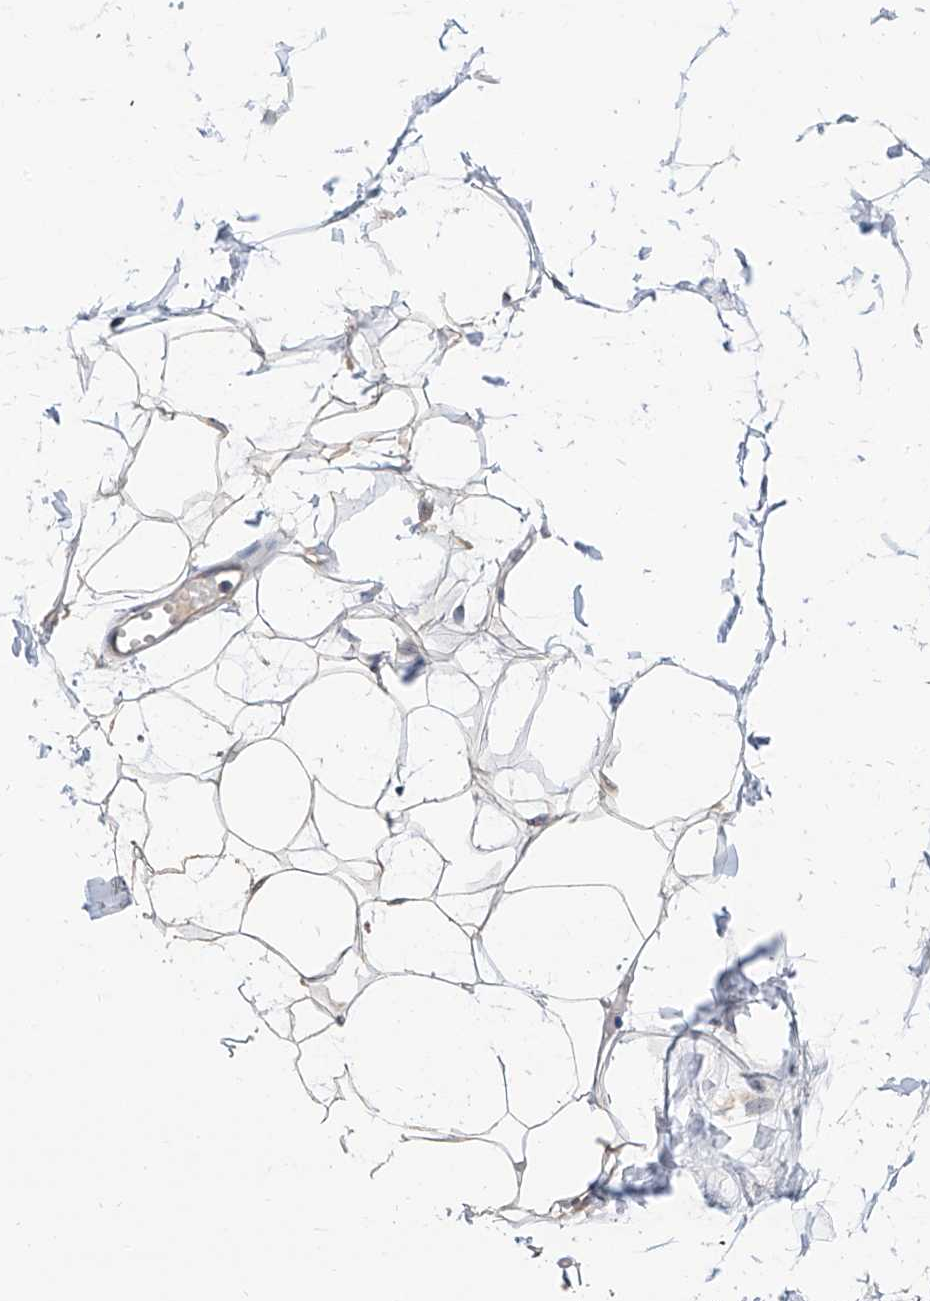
{"staining": {"intensity": "weak", "quantity": ">75%", "location": "cytoplasmic/membranous"}, "tissue": "adipose tissue", "cell_type": "Adipocytes", "image_type": "normal", "snomed": [{"axis": "morphology", "description": "Normal tissue, NOS"}, {"axis": "topography", "description": "Breast"}], "caption": "This image demonstrates normal adipose tissue stained with immunohistochemistry (IHC) to label a protein in brown. The cytoplasmic/membranous of adipocytes show weak positivity for the protein. Nuclei are counter-stained blue.", "gene": "MAGEE2", "patient": {"sex": "female", "age": 23}}